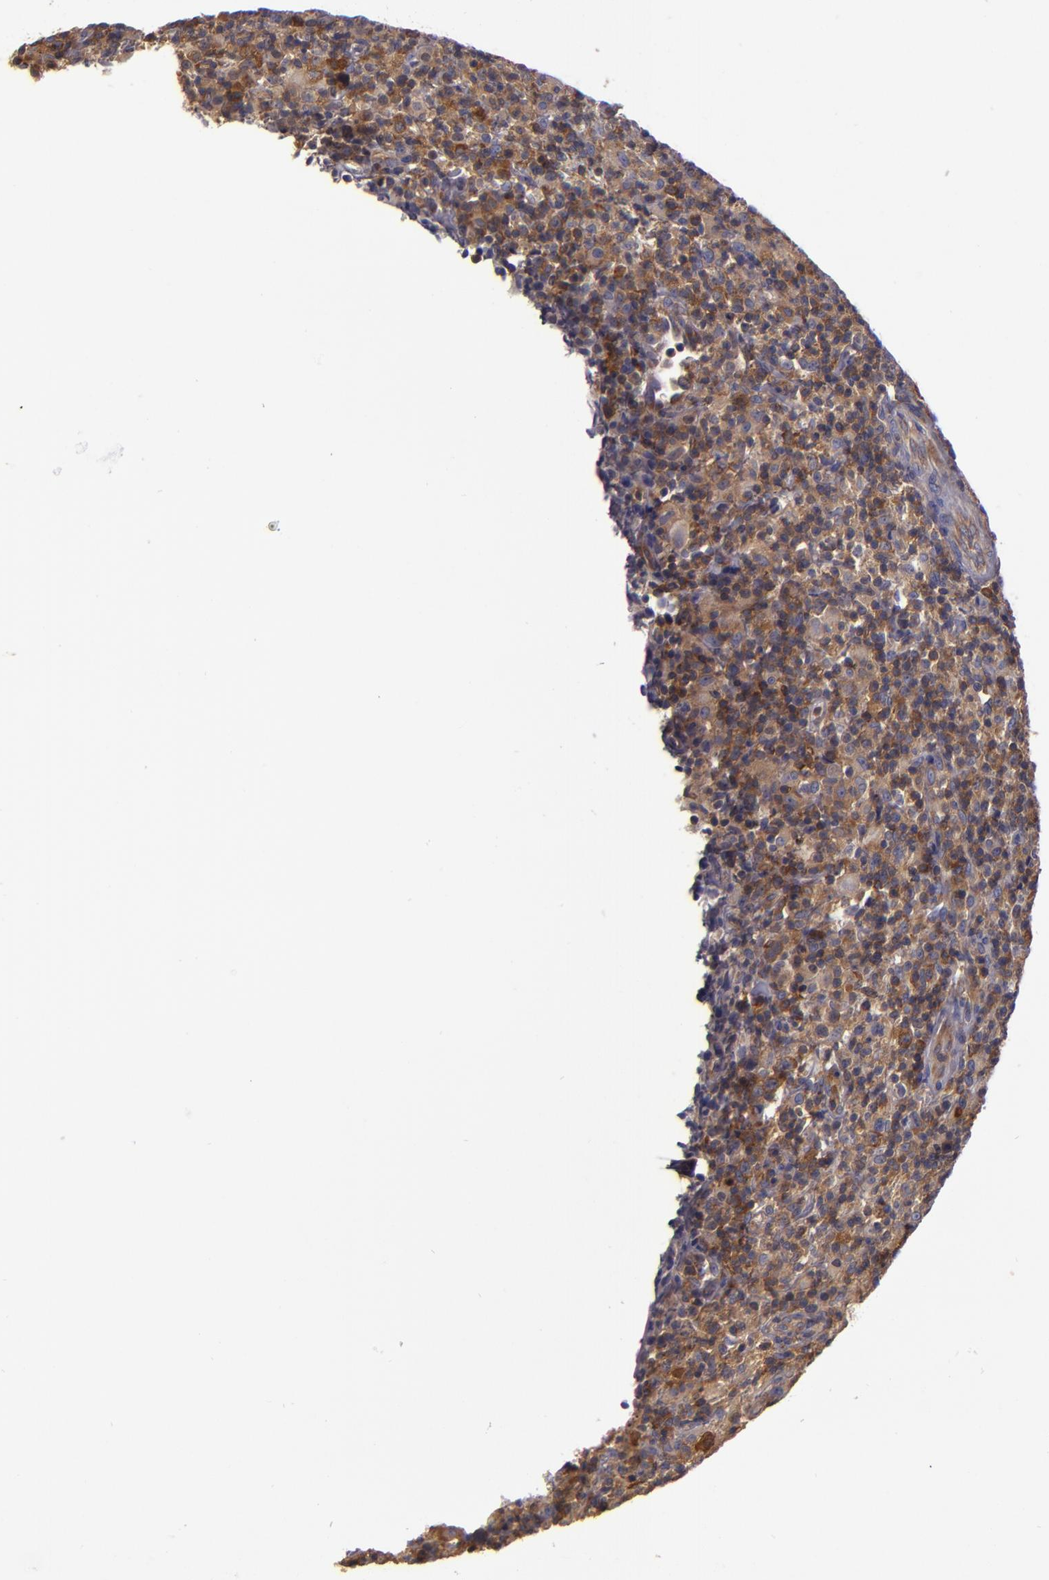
{"staining": {"intensity": "moderate", "quantity": ">75%", "location": "cytoplasmic/membranous"}, "tissue": "lymphoma", "cell_type": "Tumor cells", "image_type": "cancer", "snomed": [{"axis": "morphology", "description": "Hodgkin's disease, NOS"}, {"axis": "topography", "description": "Lymph node"}], "caption": "High-magnification brightfield microscopy of Hodgkin's disease stained with DAB (brown) and counterstained with hematoxylin (blue). tumor cells exhibit moderate cytoplasmic/membranous staining is present in about>75% of cells.", "gene": "CARS1", "patient": {"sex": "male", "age": 65}}